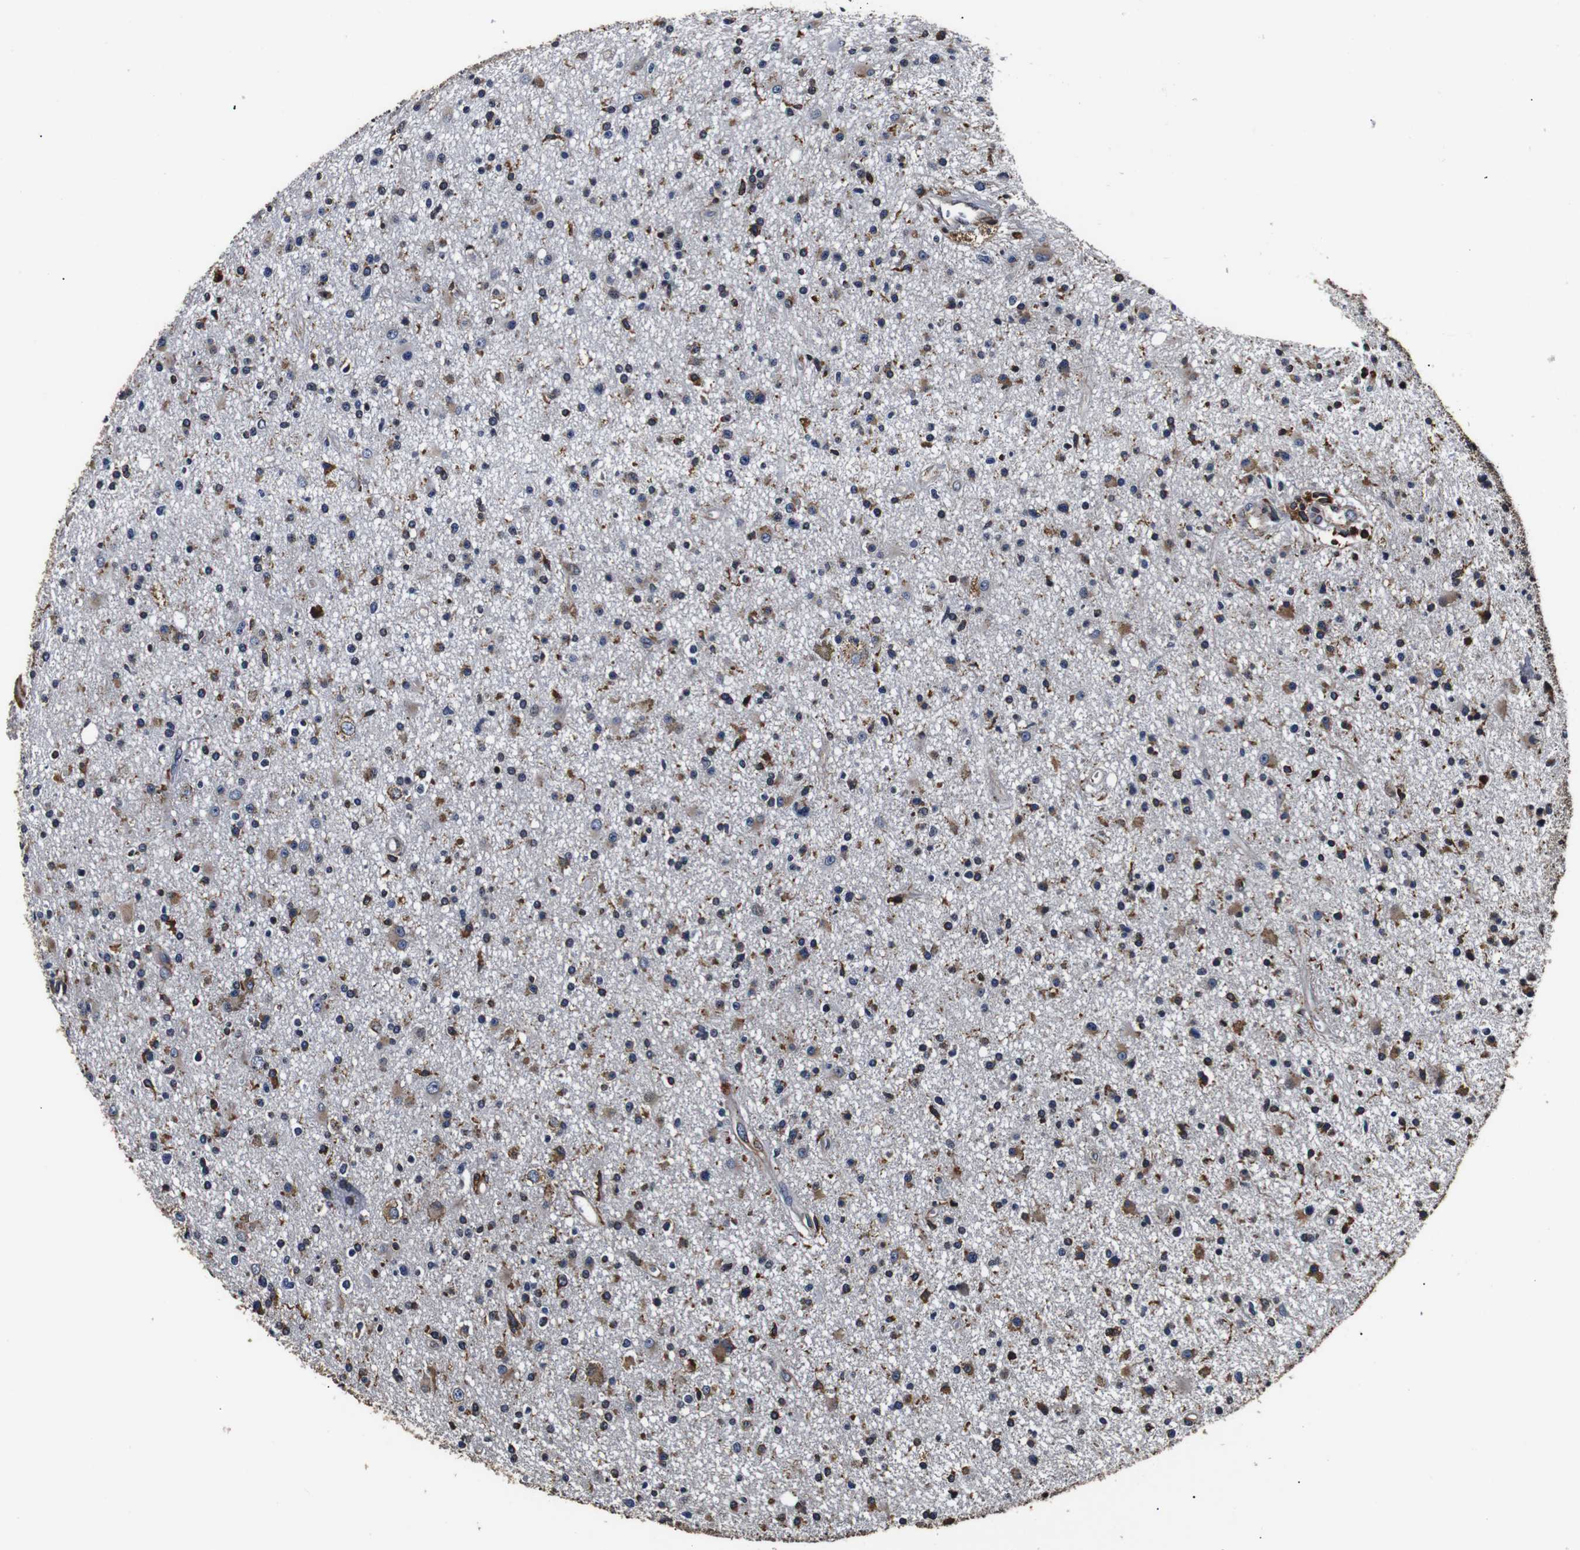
{"staining": {"intensity": "moderate", "quantity": "<25%", "location": "cytoplasmic/membranous"}, "tissue": "glioma", "cell_type": "Tumor cells", "image_type": "cancer", "snomed": [{"axis": "morphology", "description": "Glioma, malignant, High grade"}, {"axis": "topography", "description": "Brain"}], "caption": "The micrograph exhibits staining of malignant glioma (high-grade), revealing moderate cytoplasmic/membranous protein staining (brown color) within tumor cells.", "gene": "HHIP", "patient": {"sex": "male", "age": 33}}